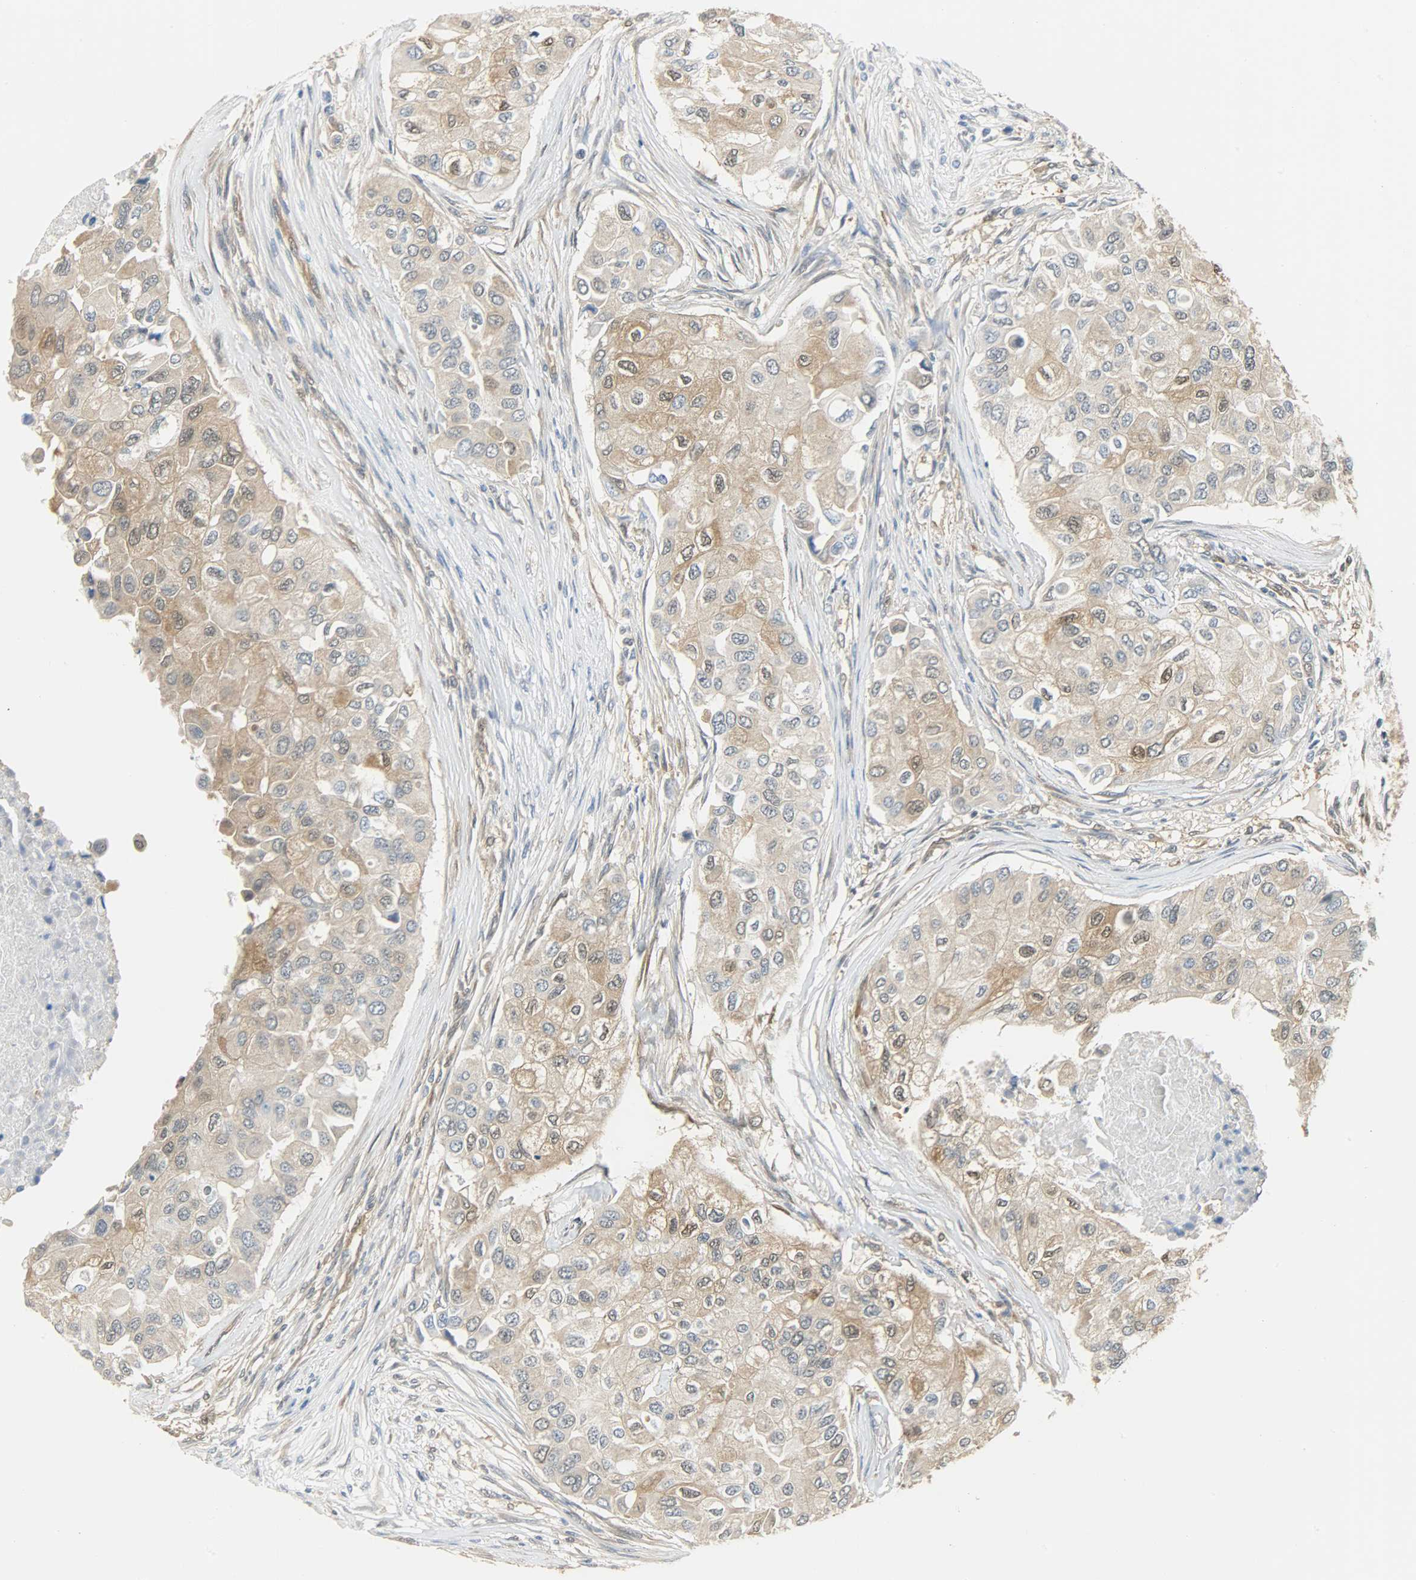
{"staining": {"intensity": "moderate", "quantity": ">75%", "location": "cytoplasmic/membranous,nuclear"}, "tissue": "breast cancer", "cell_type": "Tumor cells", "image_type": "cancer", "snomed": [{"axis": "morphology", "description": "Normal tissue, NOS"}, {"axis": "morphology", "description": "Duct carcinoma"}, {"axis": "topography", "description": "Breast"}], "caption": "A medium amount of moderate cytoplasmic/membranous and nuclear staining is seen in about >75% of tumor cells in breast cancer tissue.", "gene": "EIF4EBP1", "patient": {"sex": "female", "age": 49}}